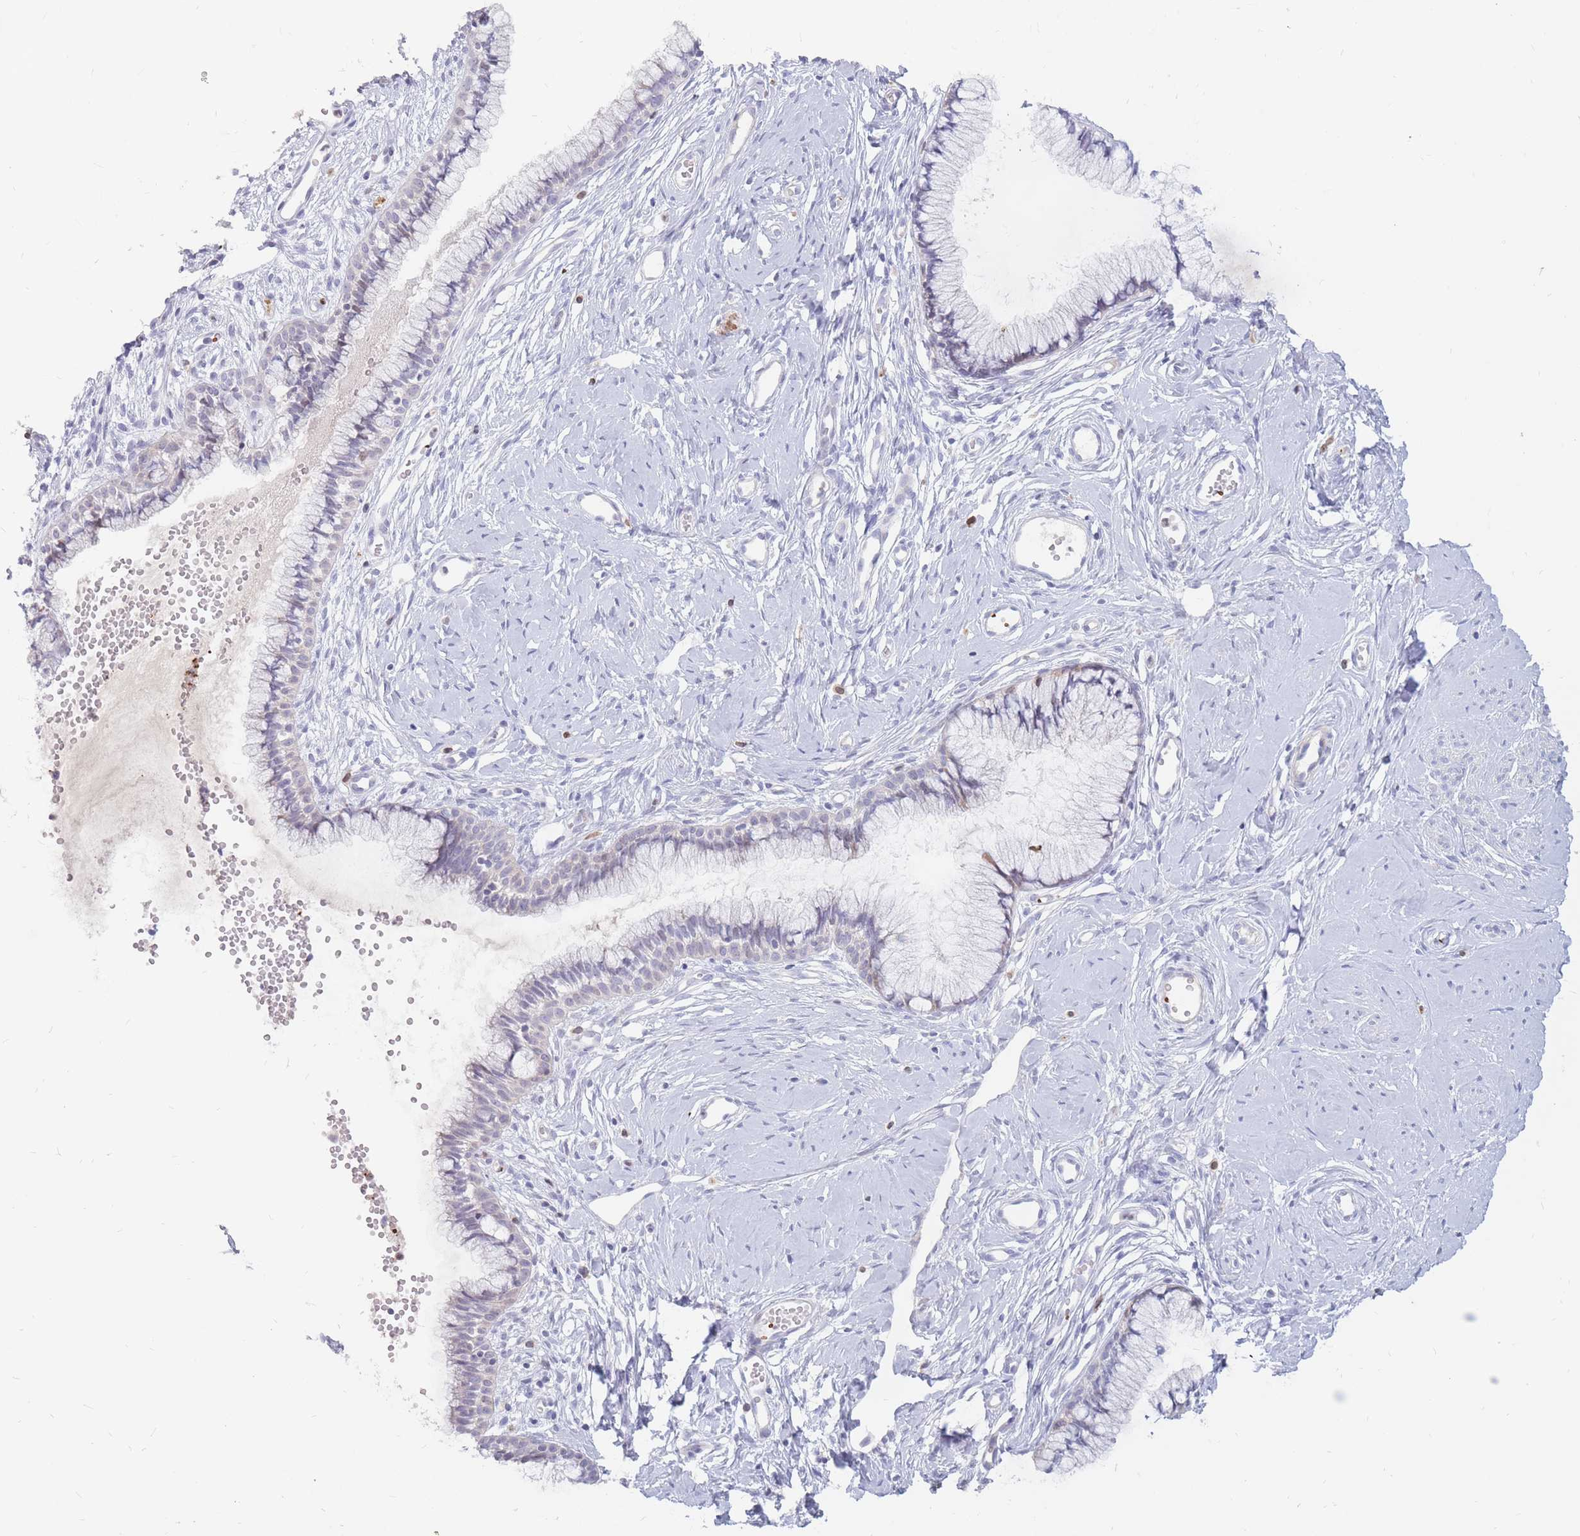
{"staining": {"intensity": "negative", "quantity": "none", "location": "none"}, "tissue": "cervix", "cell_type": "Glandular cells", "image_type": "normal", "snomed": [{"axis": "morphology", "description": "Normal tissue, NOS"}, {"axis": "topography", "description": "Cervix"}], "caption": "This is an IHC image of normal human cervix. There is no positivity in glandular cells.", "gene": "PTGDR", "patient": {"sex": "female", "age": 40}}